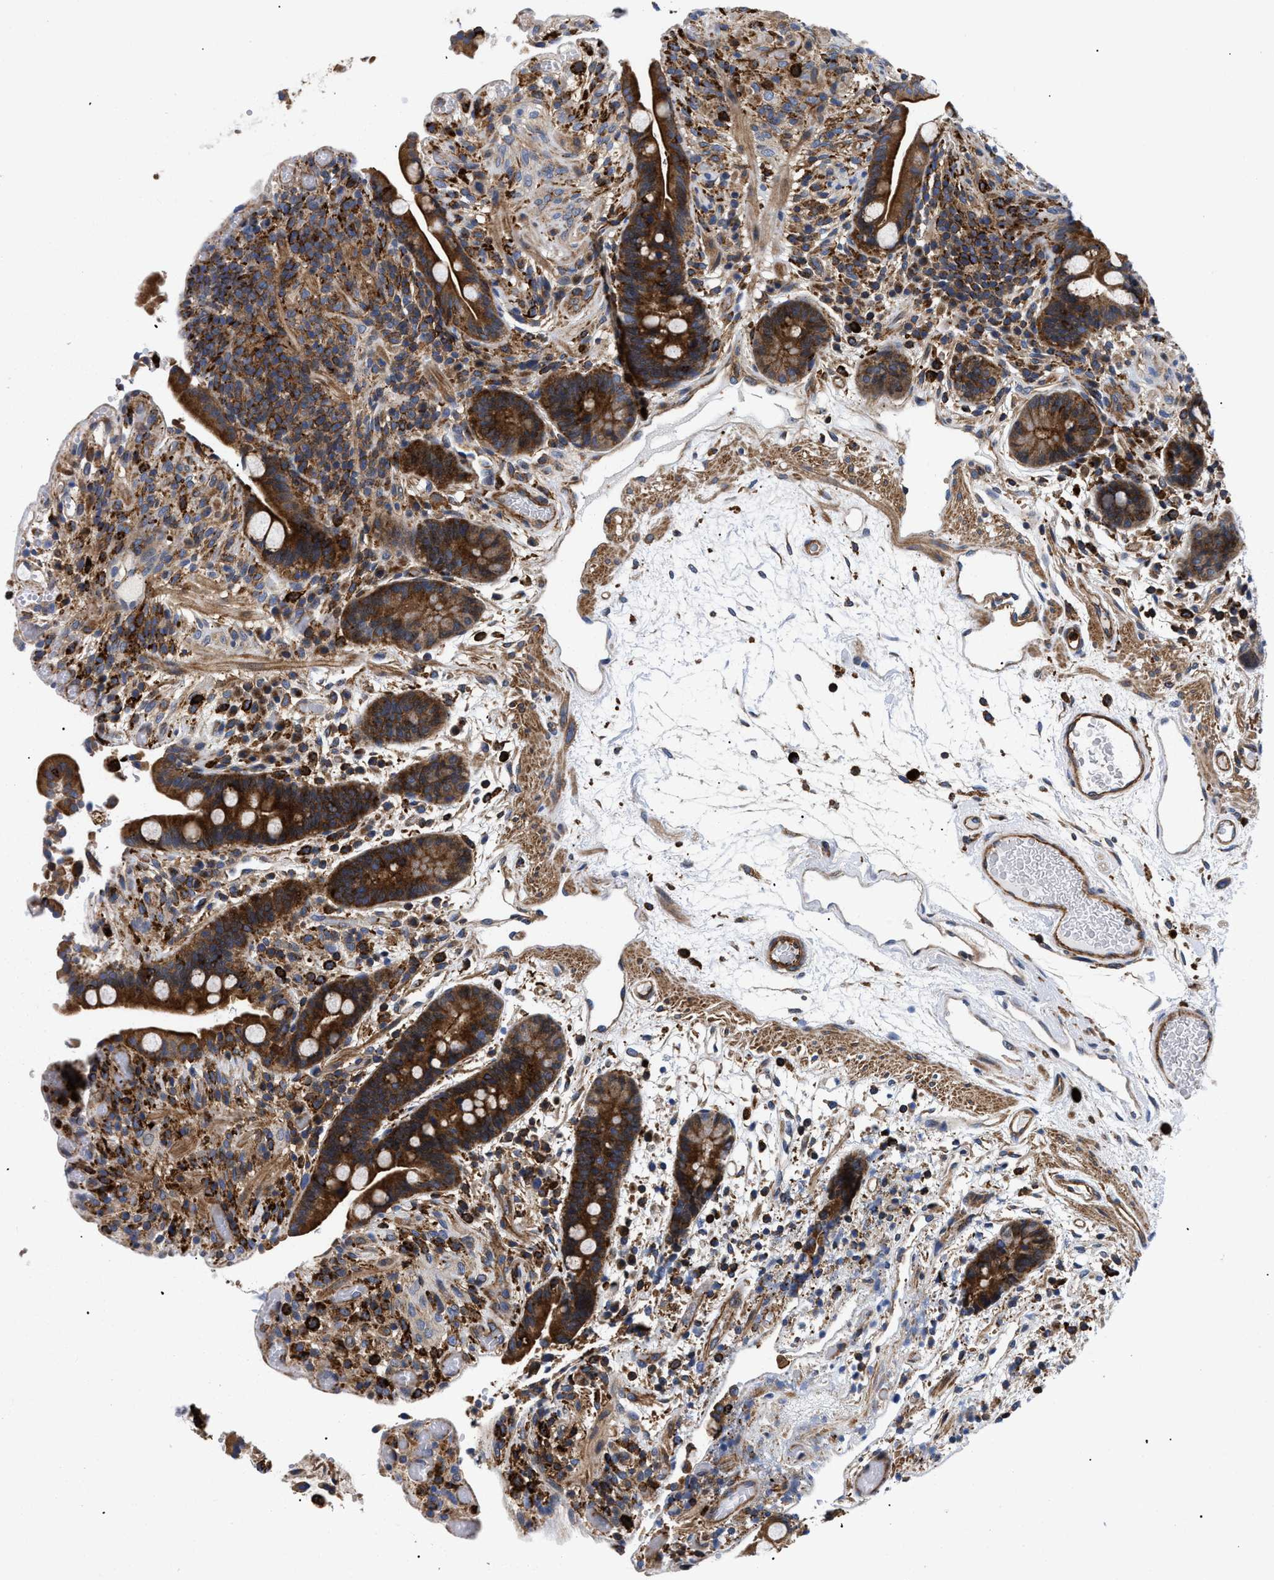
{"staining": {"intensity": "strong", "quantity": ">75%", "location": "cytoplasmic/membranous"}, "tissue": "colon", "cell_type": "Endothelial cells", "image_type": "normal", "snomed": [{"axis": "morphology", "description": "Normal tissue, NOS"}, {"axis": "topography", "description": "Colon"}], "caption": "The micrograph displays staining of benign colon, revealing strong cytoplasmic/membranous protein expression (brown color) within endothelial cells. The staining was performed using DAB (3,3'-diaminobenzidine) to visualize the protein expression in brown, while the nuclei were stained in blue with hematoxylin (Magnification: 20x).", "gene": "SPAST", "patient": {"sex": "male", "age": 73}}